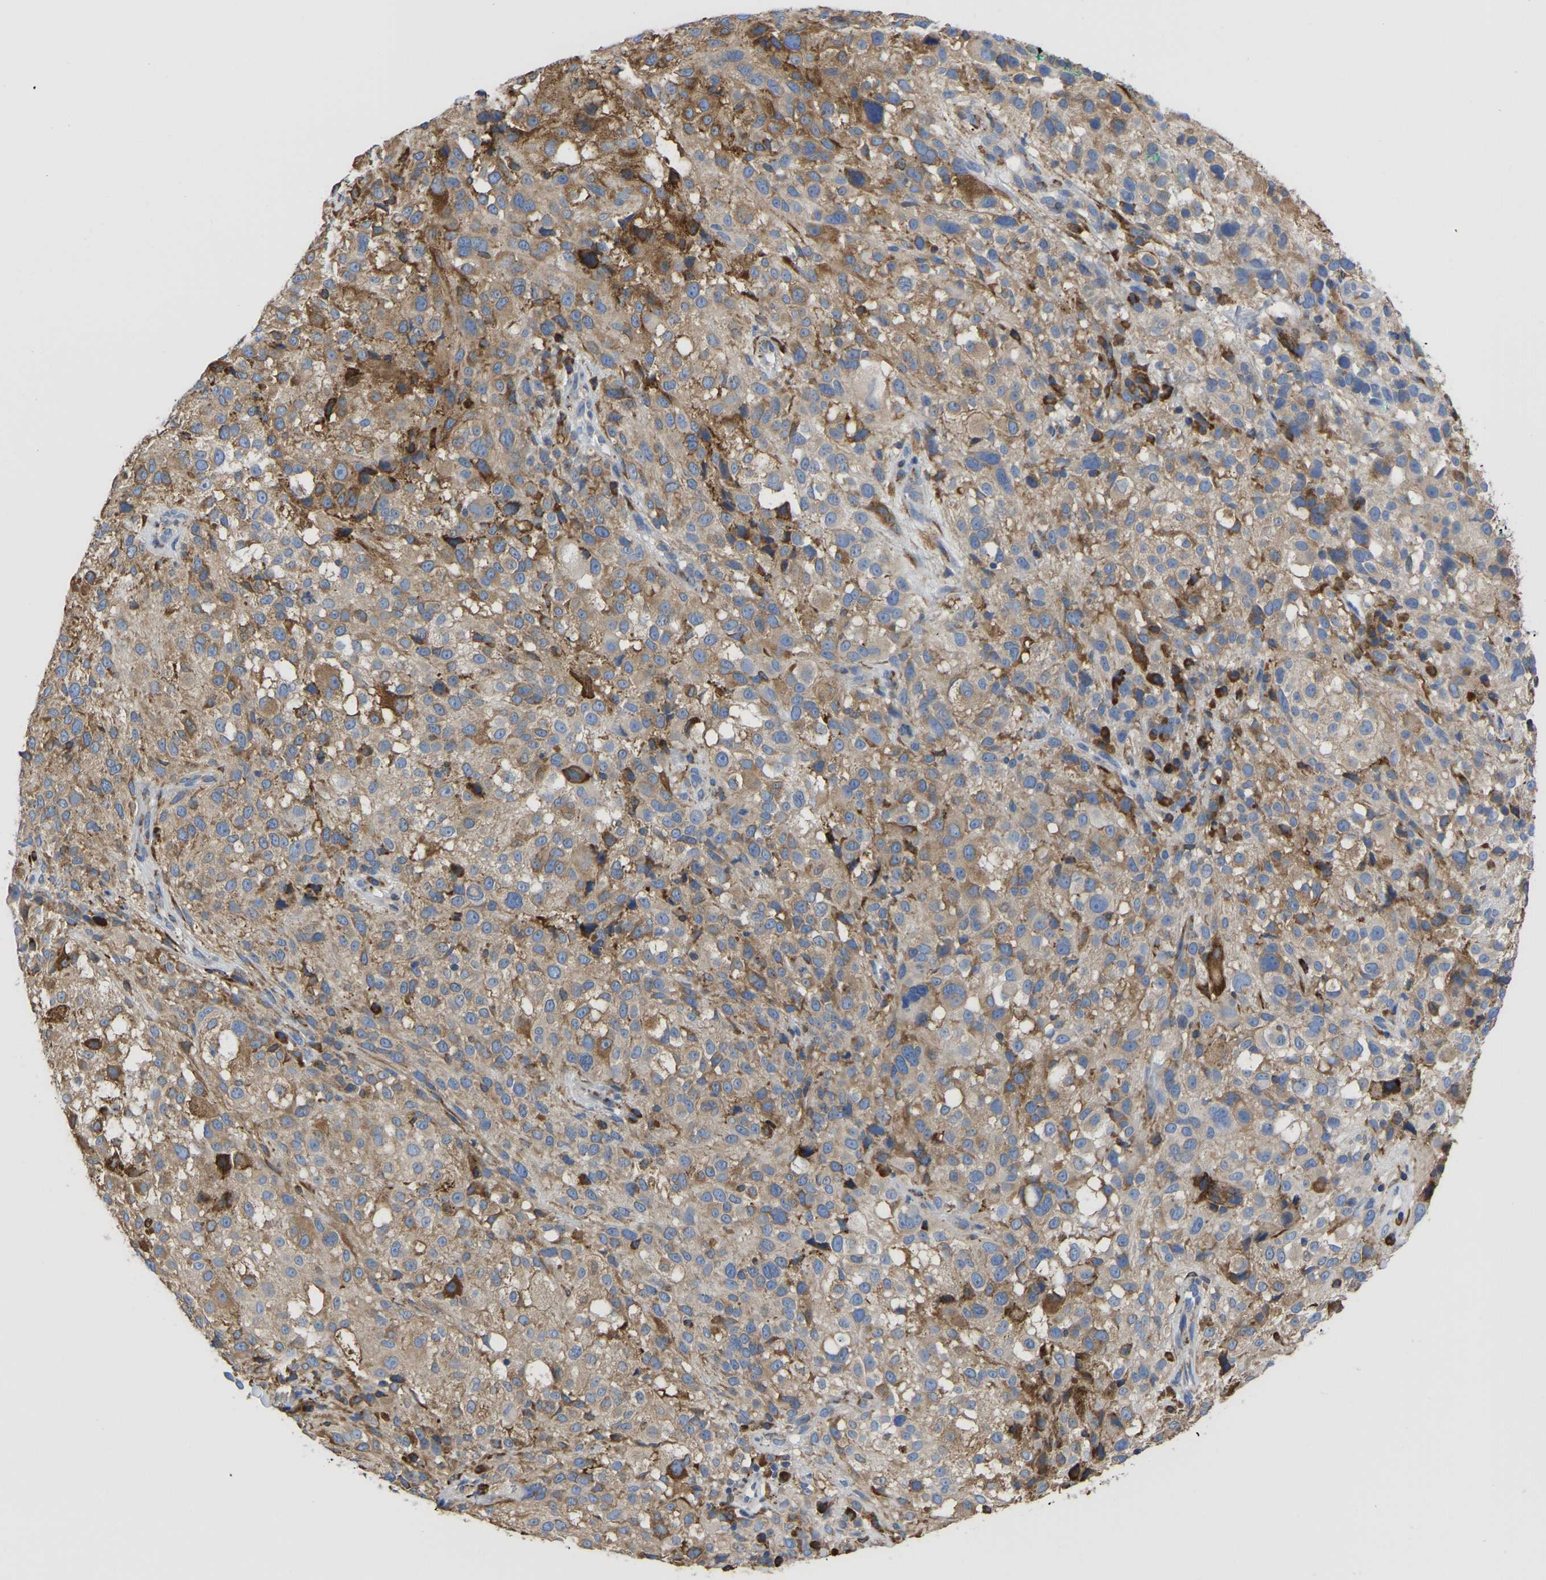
{"staining": {"intensity": "moderate", "quantity": ">75%", "location": "cytoplasmic/membranous"}, "tissue": "melanoma", "cell_type": "Tumor cells", "image_type": "cancer", "snomed": [{"axis": "morphology", "description": "Necrosis, NOS"}, {"axis": "morphology", "description": "Malignant melanoma, NOS"}, {"axis": "topography", "description": "Skin"}], "caption": "Protein staining of melanoma tissue displays moderate cytoplasmic/membranous positivity in approximately >75% of tumor cells.", "gene": "P4HB", "patient": {"sex": "female", "age": 87}}